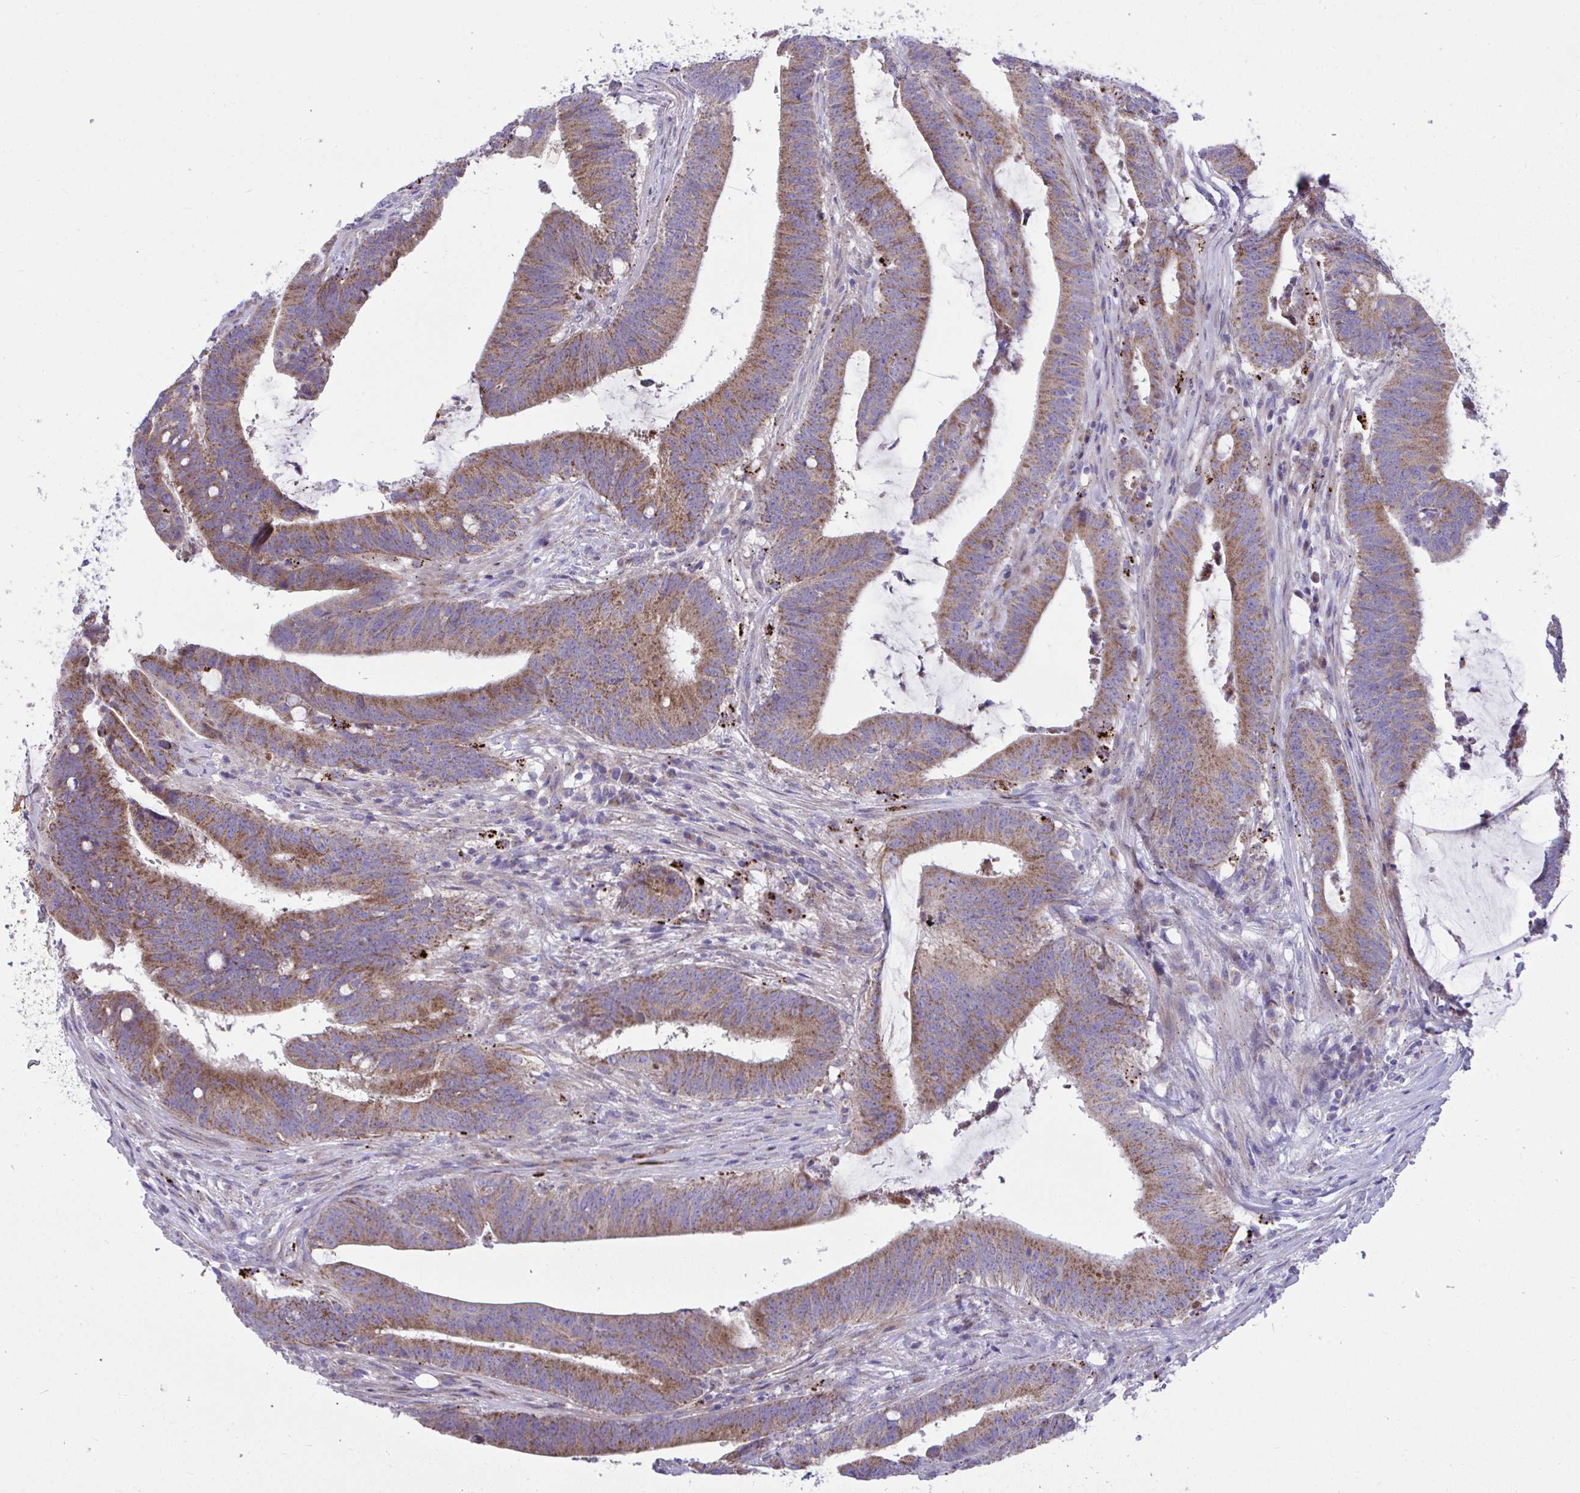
{"staining": {"intensity": "moderate", "quantity": ">75%", "location": "cytoplasmic/membranous"}, "tissue": "colorectal cancer", "cell_type": "Tumor cells", "image_type": "cancer", "snomed": [{"axis": "morphology", "description": "Adenocarcinoma, NOS"}, {"axis": "topography", "description": "Colon"}], "caption": "Immunohistochemistry staining of colorectal cancer (adenocarcinoma), which displays medium levels of moderate cytoplasmic/membranous staining in approximately >75% of tumor cells indicating moderate cytoplasmic/membranous protein positivity. The staining was performed using DAB (3,3'-diaminobenzidine) (brown) for protein detection and nuclei were counterstained in hematoxylin (blue).", "gene": "MRPS16", "patient": {"sex": "female", "age": 43}}